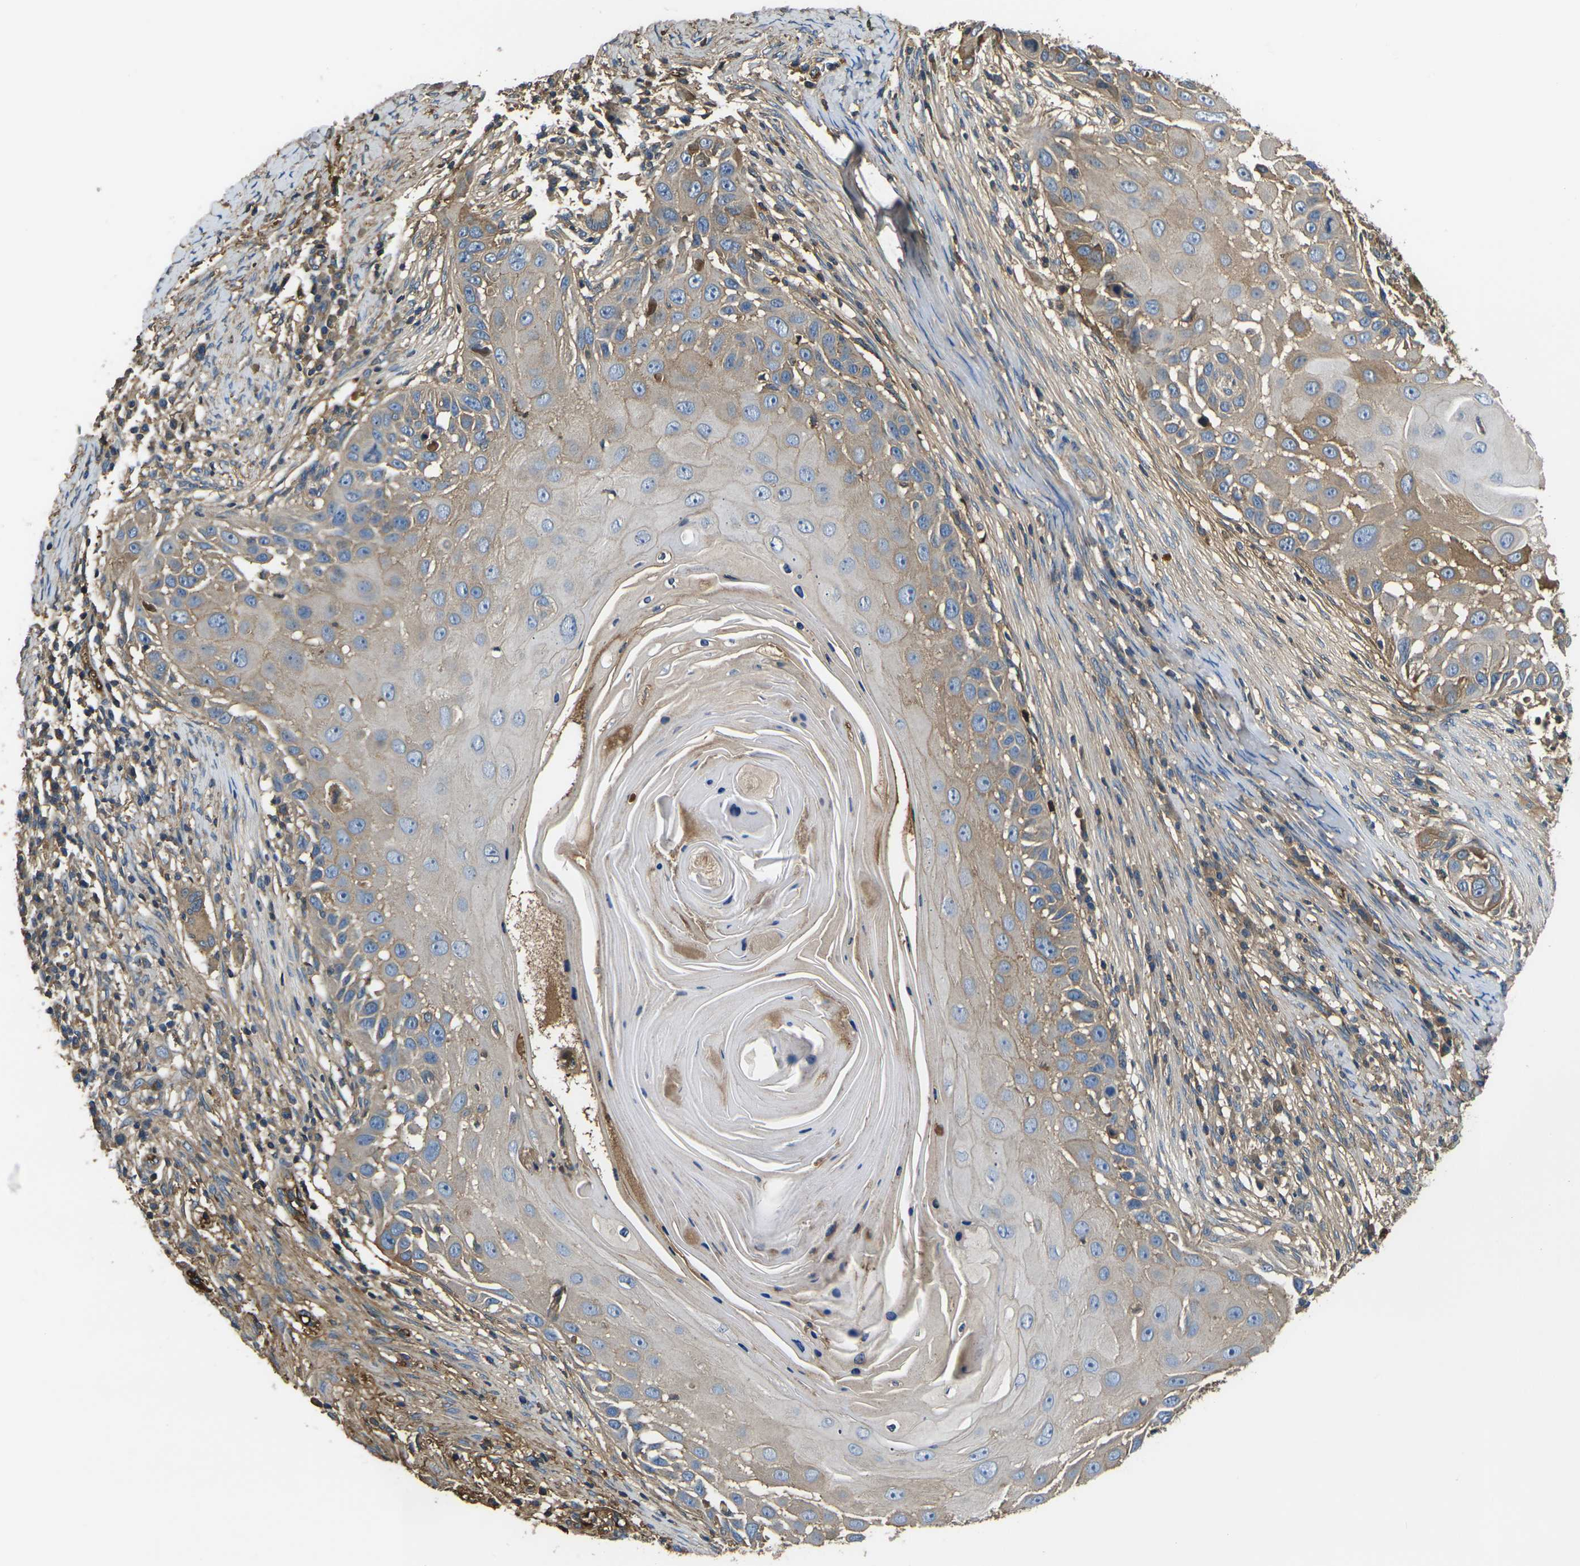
{"staining": {"intensity": "moderate", "quantity": ">75%", "location": "cytoplasmic/membranous"}, "tissue": "skin cancer", "cell_type": "Tumor cells", "image_type": "cancer", "snomed": [{"axis": "morphology", "description": "Squamous cell carcinoma, NOS"}, {"axis": "topography", "description": "Skin"}], "caption": "Immunohistochemical staining of squamous cell carcinoma (skin) reveals medium levels of moderate cytoplasmic/membranous protein staining in about >75% of tumor cells.", "gene": "HSPG2", "patient": {"sex": "female", "age": 44}}